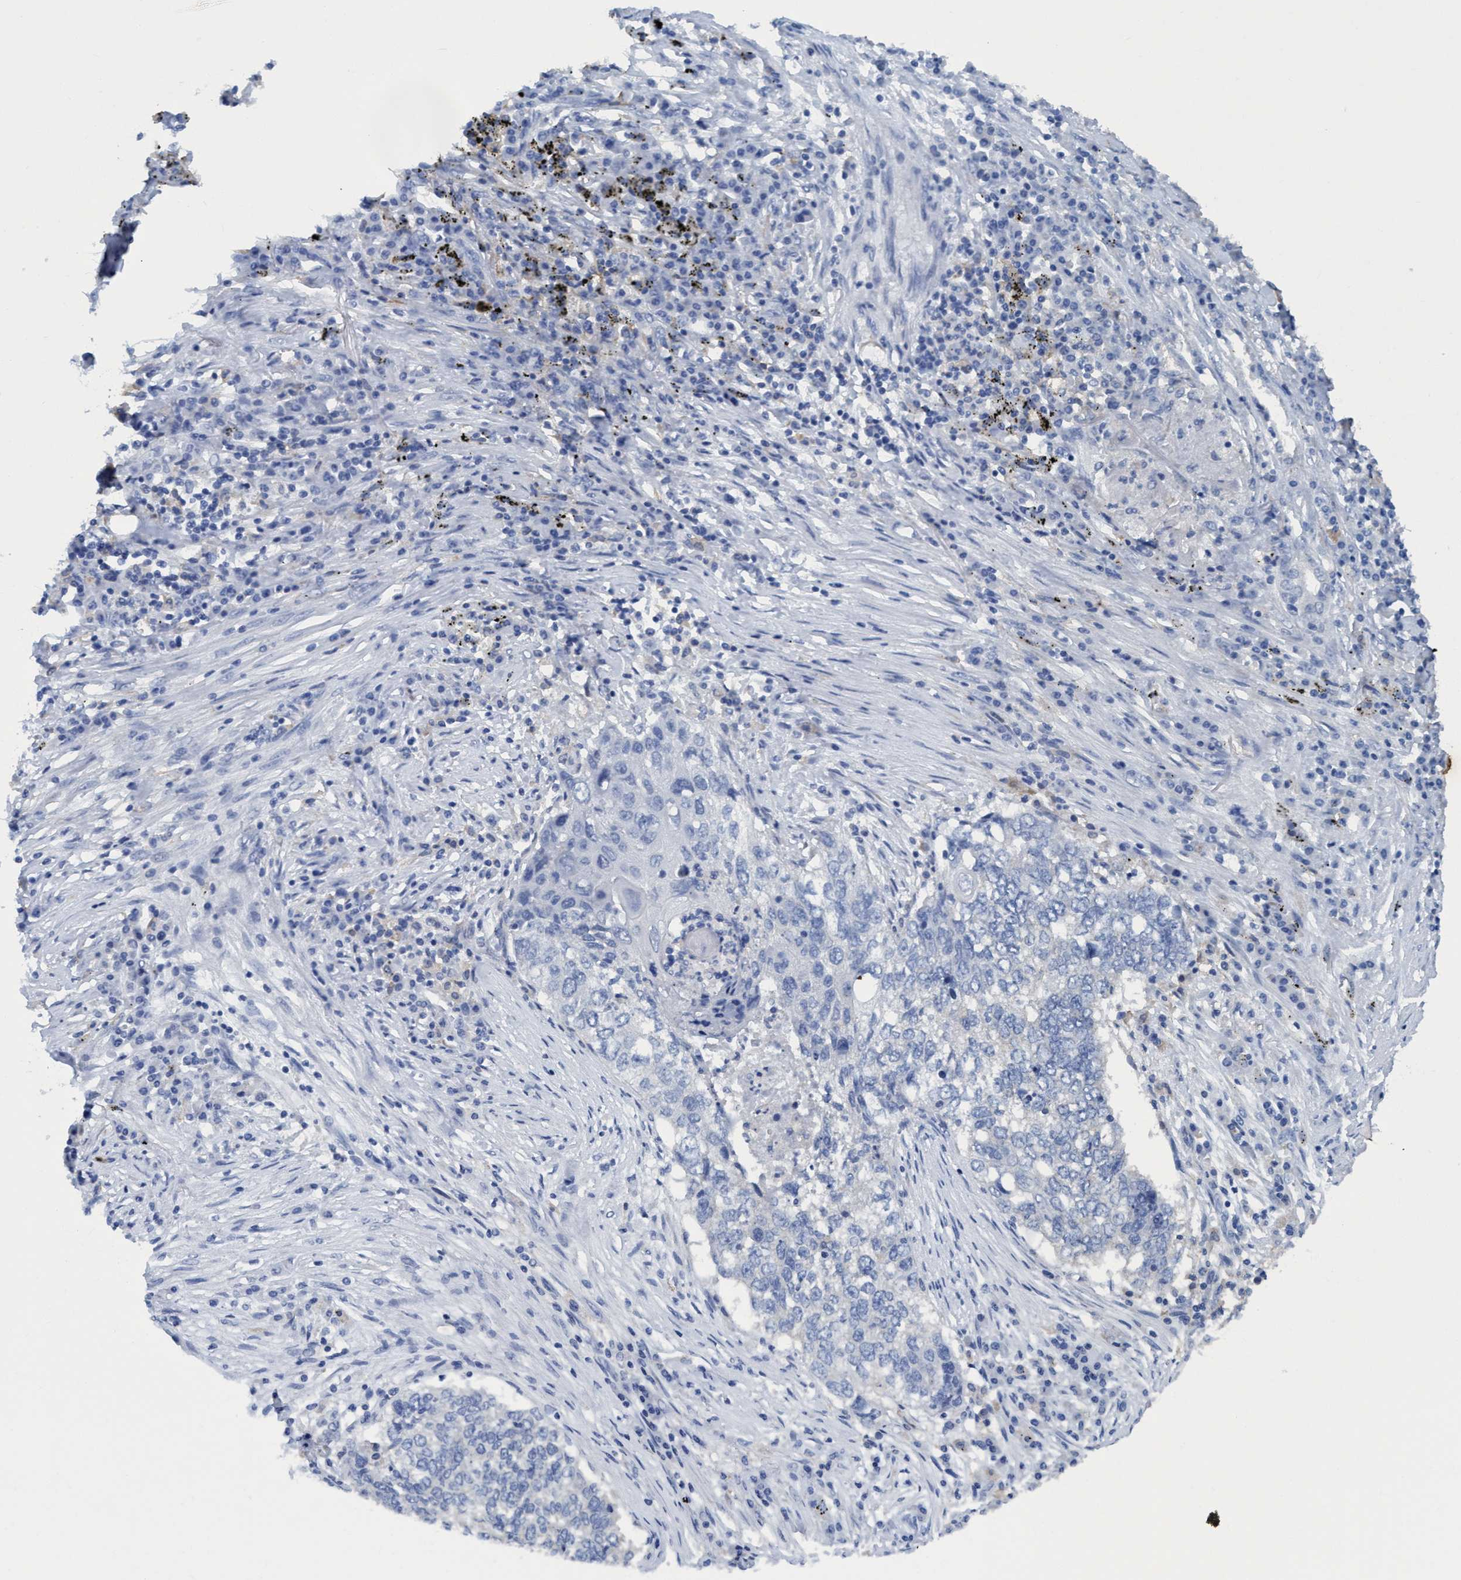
{"staining": {"intensity": "negative", "quantity": "none", "location": "none"}, "tissue": "lung cancer", "cell_type": "Tumor cells", "image_type": "cancer", "snomed": [{"axis": "morphology", "description": "Squamous cell carcinoma, NOS"}, {"axis": "topography", "description": "Lung"}], "caption": "IHC histopathology image of neoplastic tissue: lung cancer stained with DAB reveals no significant protein expression in tumor cells.", "gene": "DNAI1", "patient": {"sex": "female", "age": 63}}